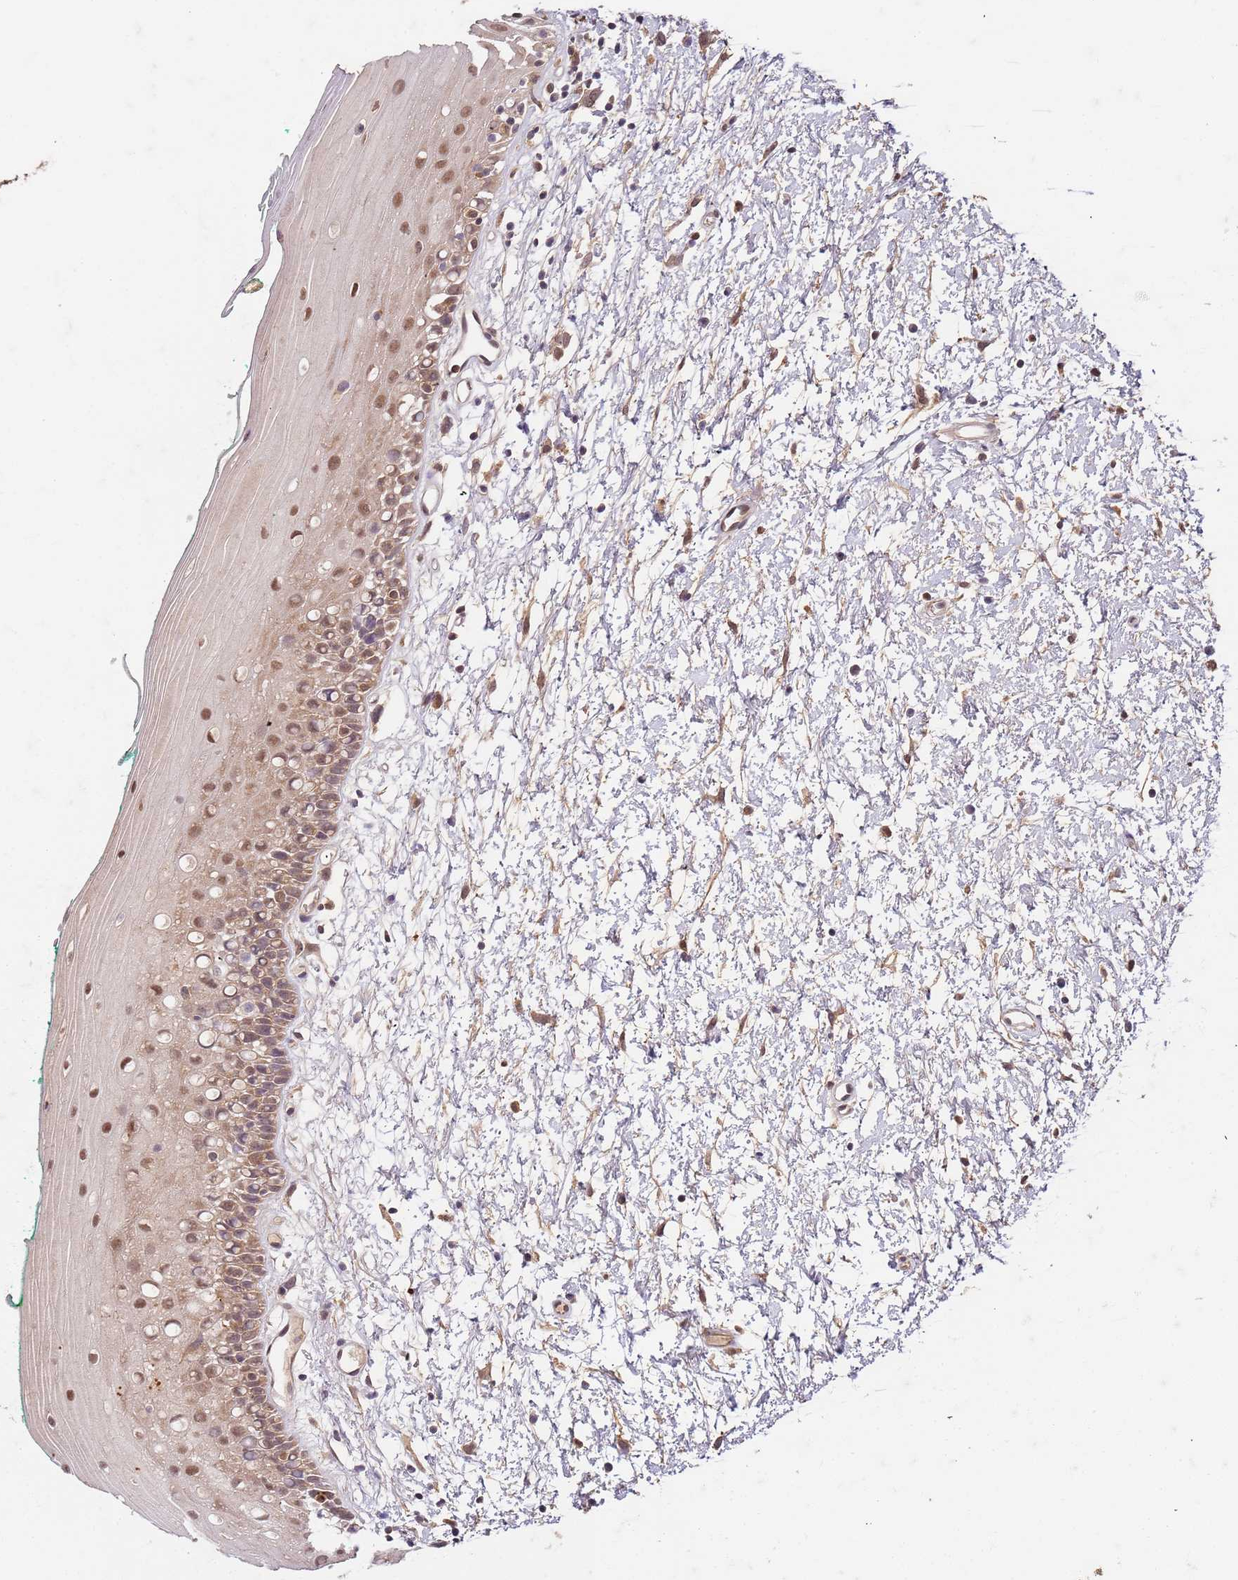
{"staining": {"intensity": "moderate", "quantity": "25%-75%", "location": "cytoplasmic/membranous,nuclear"}, "tissue": "oral mucosa", "cell_type": "Squamous epithelial cells", "image_type": "normal", "snomed": [{"axis": "morphology", "description": "Normal tissue, NOS"}, {"axis": "topography", "description": "Oral tissue"}], "caption": "Immunohistochemistry (IHC) (DAB (3,3'-diaminobenzidine)) staining of normal human oral mucosa demonstrates moderate cytoplasmic/membranous,nuclear protein positivity in about 25%-75% of squamous epithelial cells.", "gene": "UBE3A", "patient": {"sex": "female", "age": 70}}